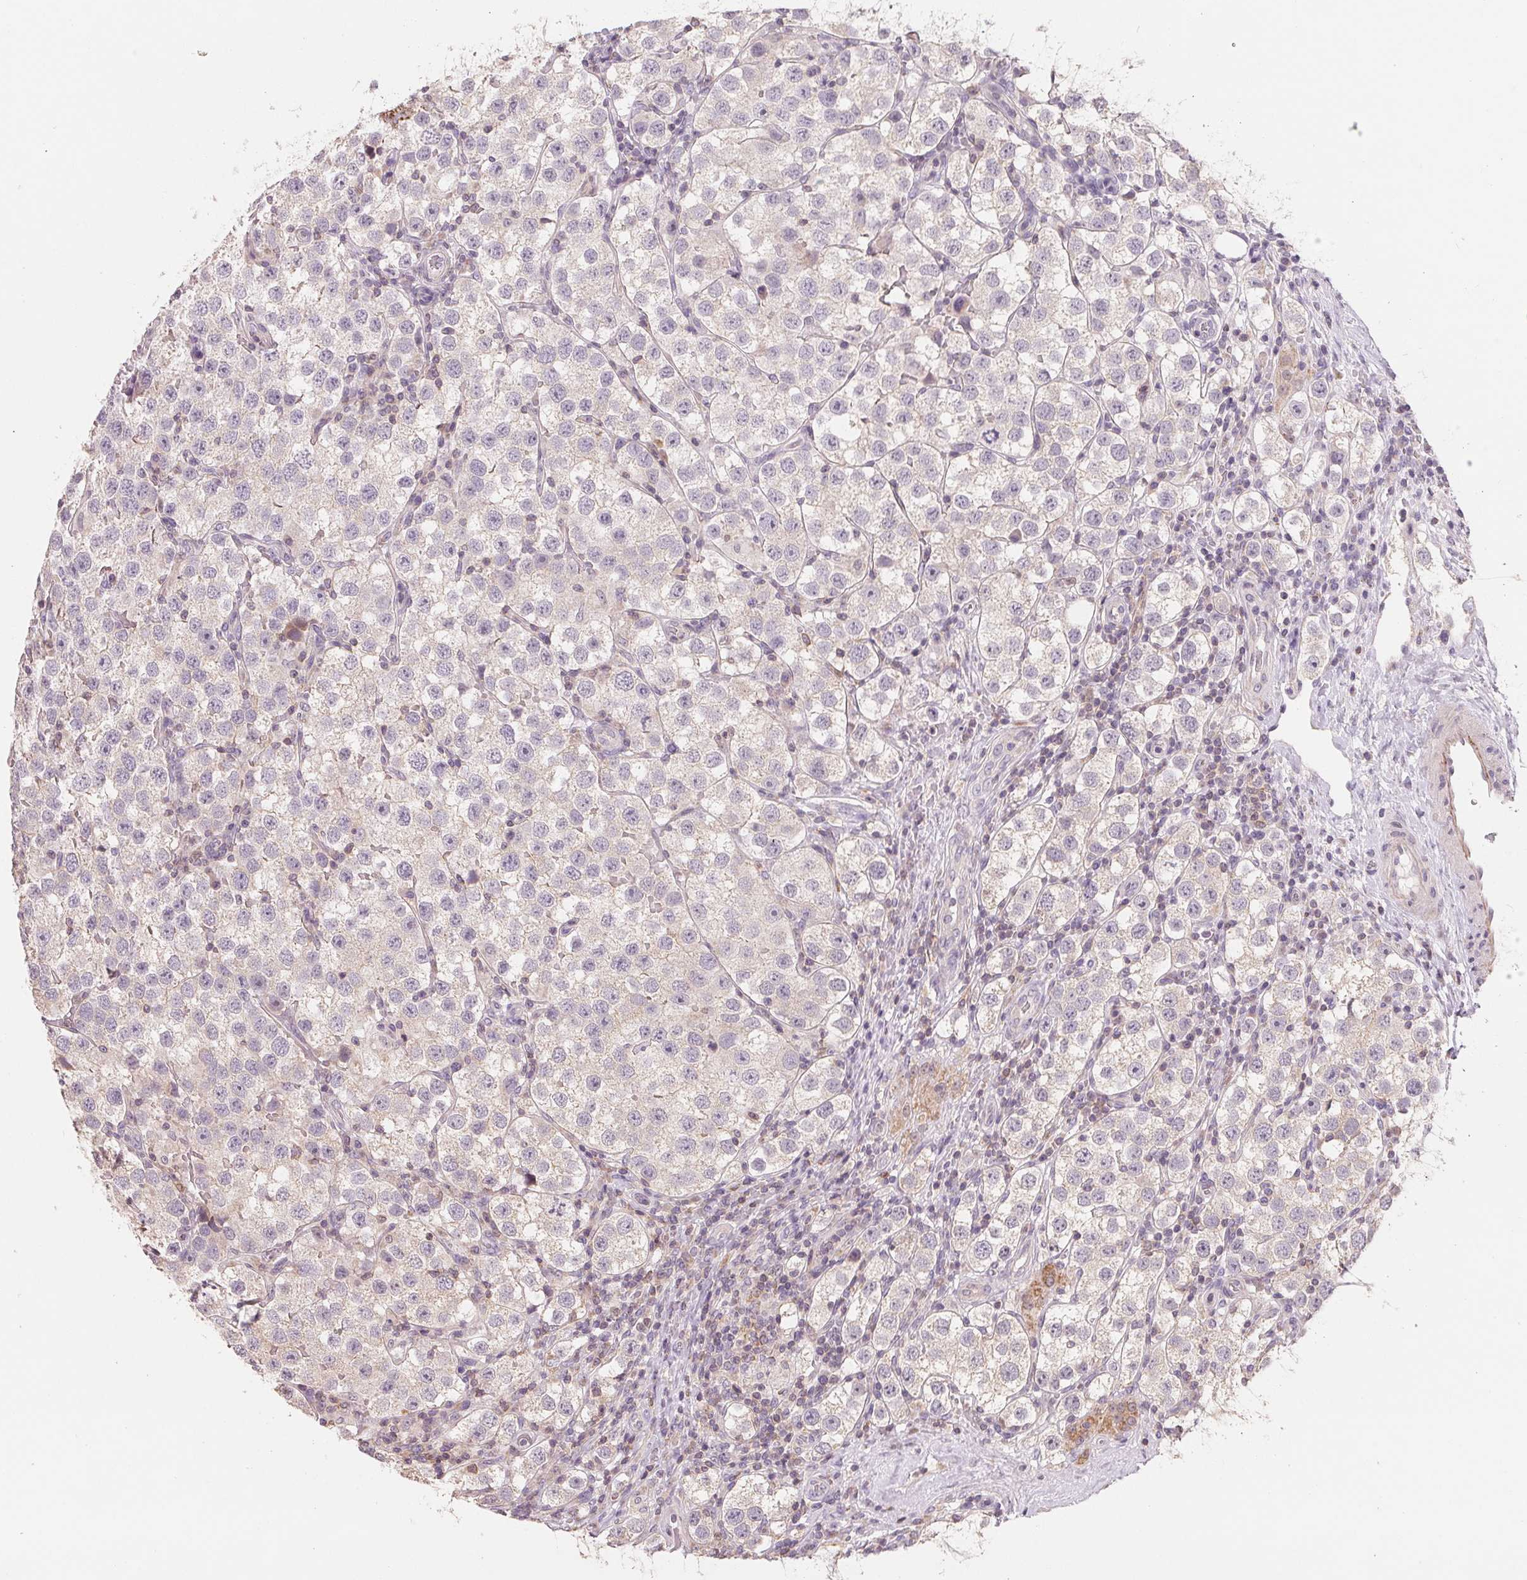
{"staining": {"intensity": "negative", "quantity": "none", "location": "none"}, "tissue": "testis cancer", "cell_type": "Tumor cells", "image_type": "cancer", "snomed": [{"axis": "morphology", "description": "Seminoma, NOS"}, {"axis": "topography", "description": "Testis"}], "caption": "IHC of testis seminoma exhibits no expression in tumor cells. Brightfield microscopy of immunohistochemistry (IHC) stained with DAB (3,3'-diaminobenzidine) (brown) and hematoxylin (blue), captured at high magnification.", "gene": "VTCN1", "patient": {"sex": "male", "age": 37}}